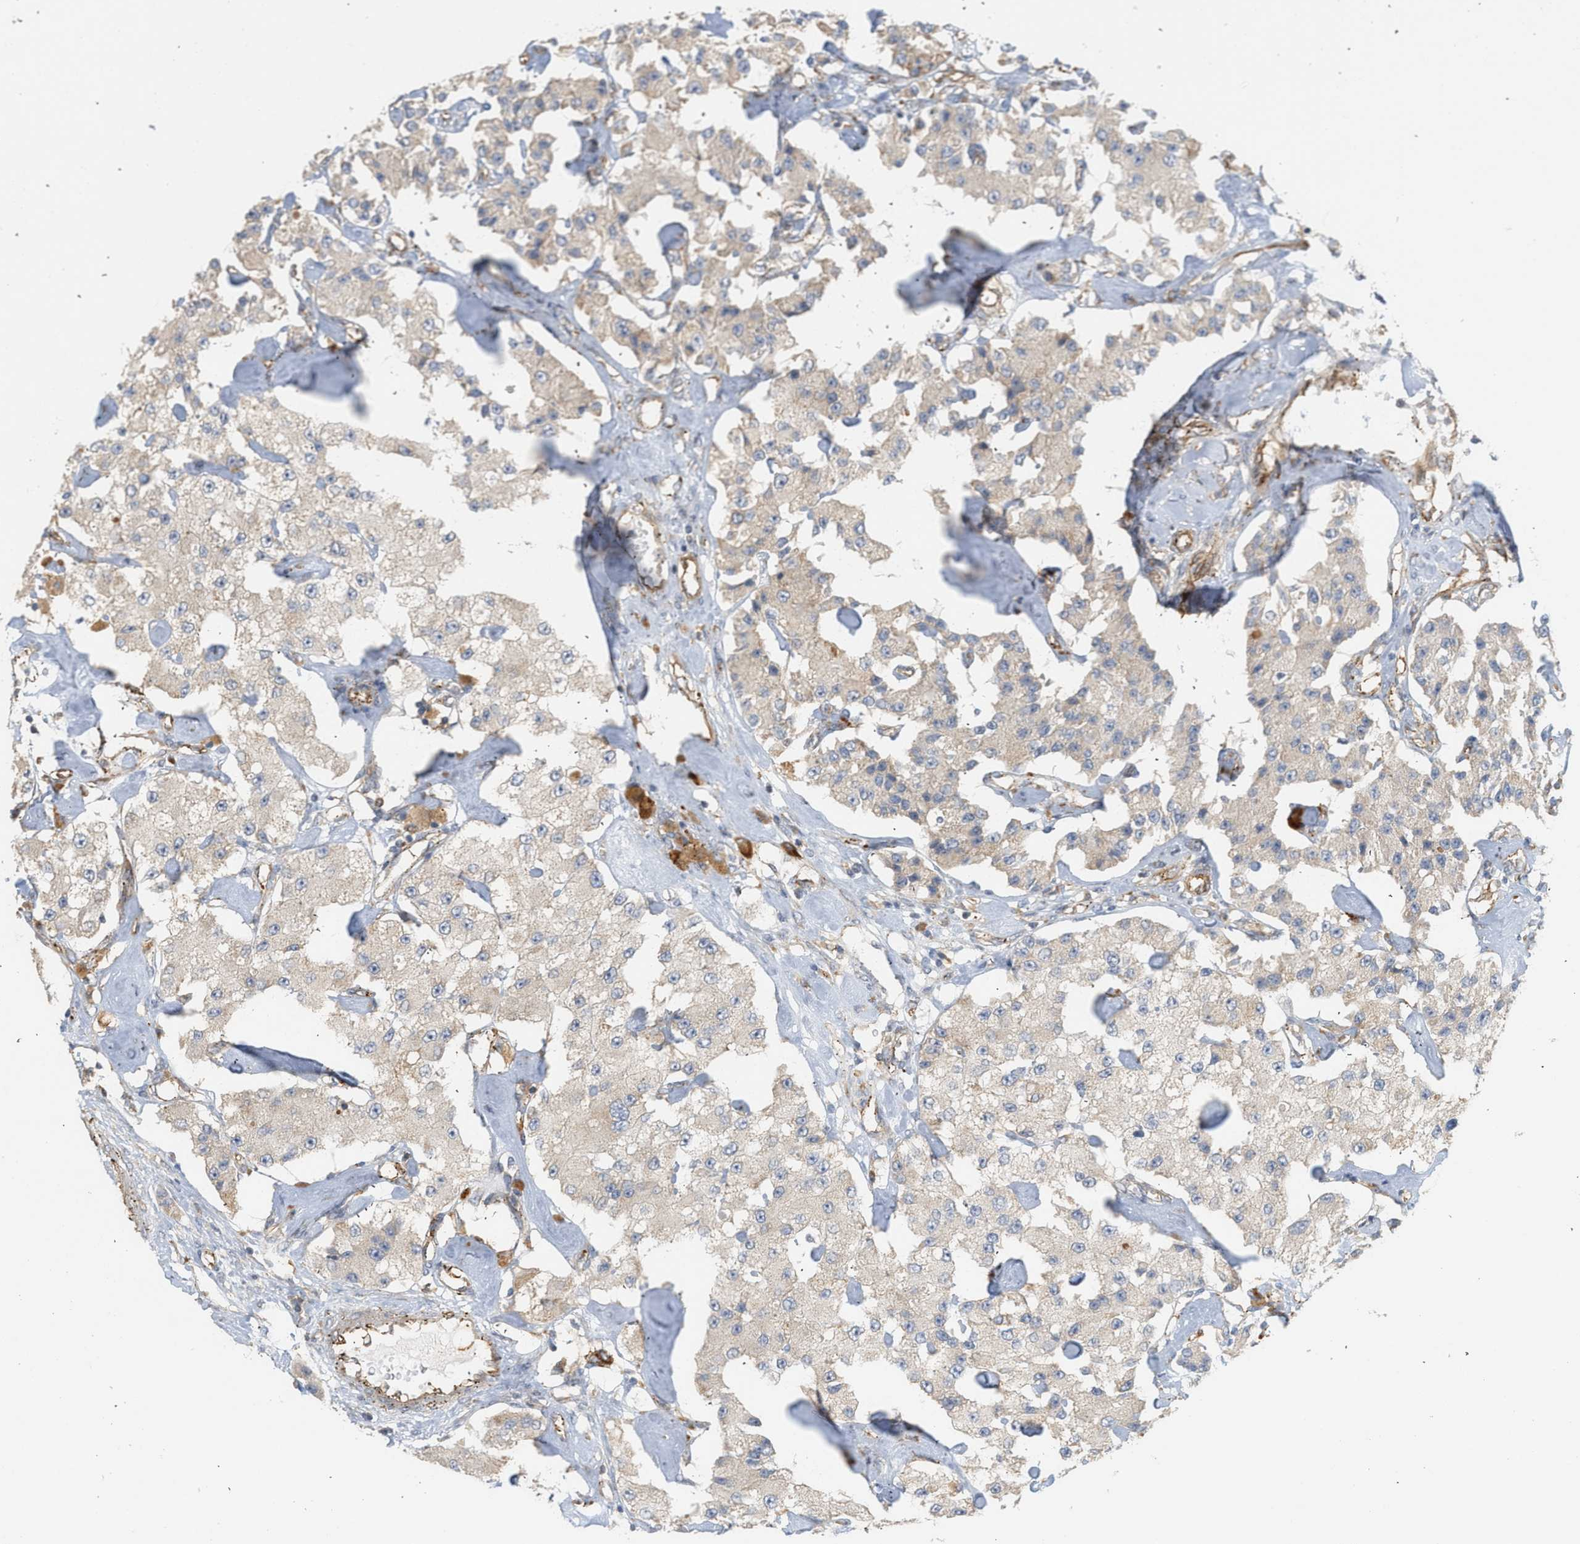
{"staining": {"intensity": "weak", "quantity": ">75%", "location": "cytoplasmic/membranous"}, "tissue": "carcinoid", "cell_type": "Tumor cells", "image_type": "cancer", "snomed": [{"axis": "morphology", "description": "Carcinoid, malignant, NOS"}, {"axis": "topography", "description": "Pancreas"}], "caption": "Protein expression analysis of human malignant carcinoid reveals weak cytoplasmic/membranous positivity in approximately >75% of tumor cells.", "gene": "SVOP", "patient": {"sex": "male", "age": 41}}